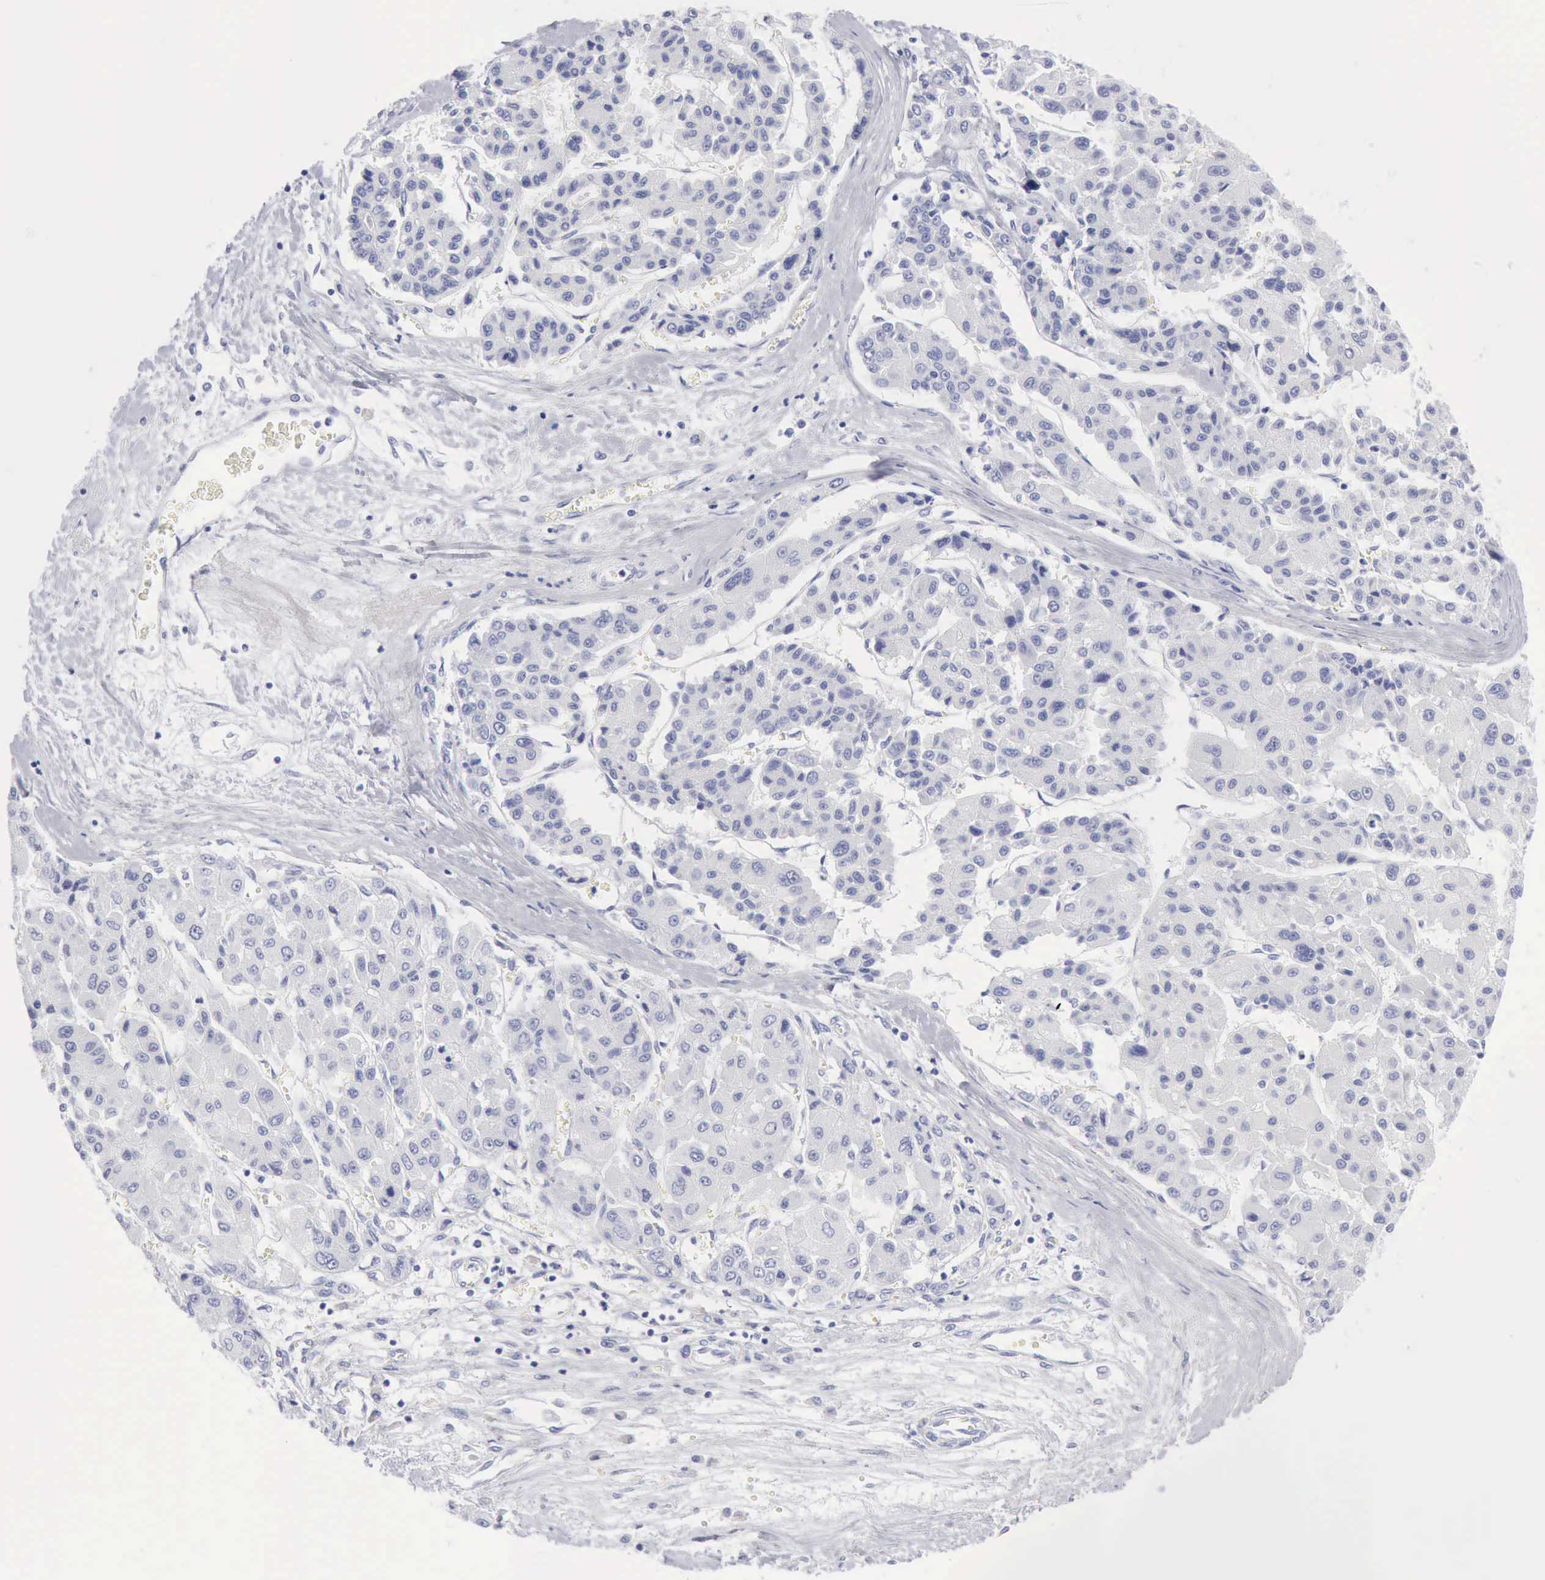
{"staining": {"intensity": "negative", "quantity": "none", "location": "none"}, "tissue": "liver cancer", "cell_type": "Tumor cells", "image_type": "cancer", "snomed": [{"axis": "morphology", "description": "Carcinoma, Hepatocellular, NOS"}, {"axis": "topography", "description": "Liver"}], "caption": "An image of human liver hepatocellular carcinoma is negative for staining in tumor cells.", "gene": "KRT5", "patient": {"sex": "male", "age": 64}}